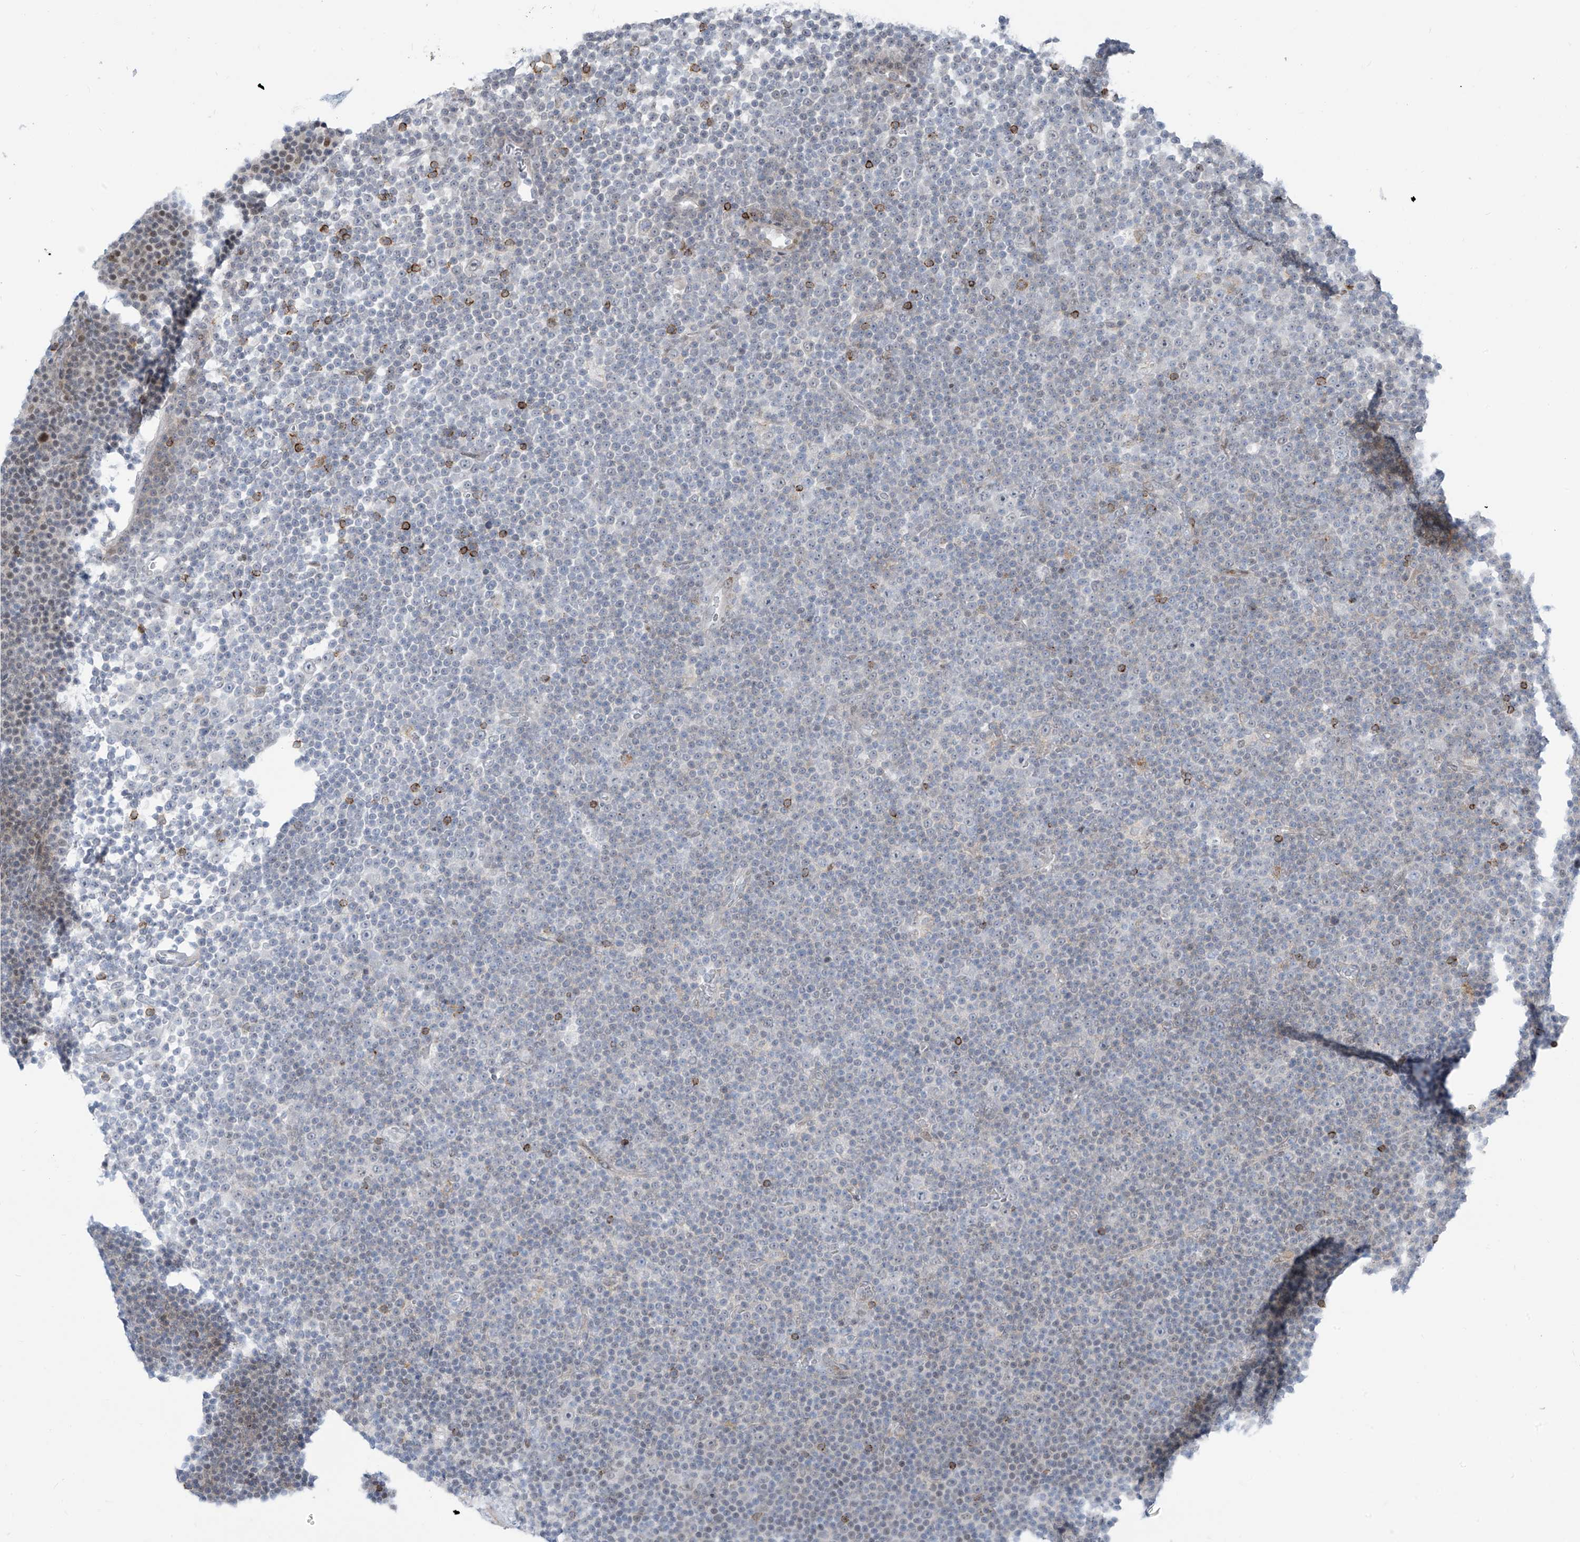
{"staining": {"intensity": "negative", "quantity": "none", "location": "none"}, "tissue": "lymphoma", "cell_type": "Tumor cells", "image_type": "cancer", "snomed": [{"axis": "morphology", "description": "Malignant lymphoma, non-Hodgkin's type, Low grade"}, {"axis": "topography", "description": "Lymph node"}], "caption": "Immunohistochemical staining of human lymphoma shows no significant expression in tumor cells.", "gene": "LIN9", "patient": {"sex": "female", "age": 67}}